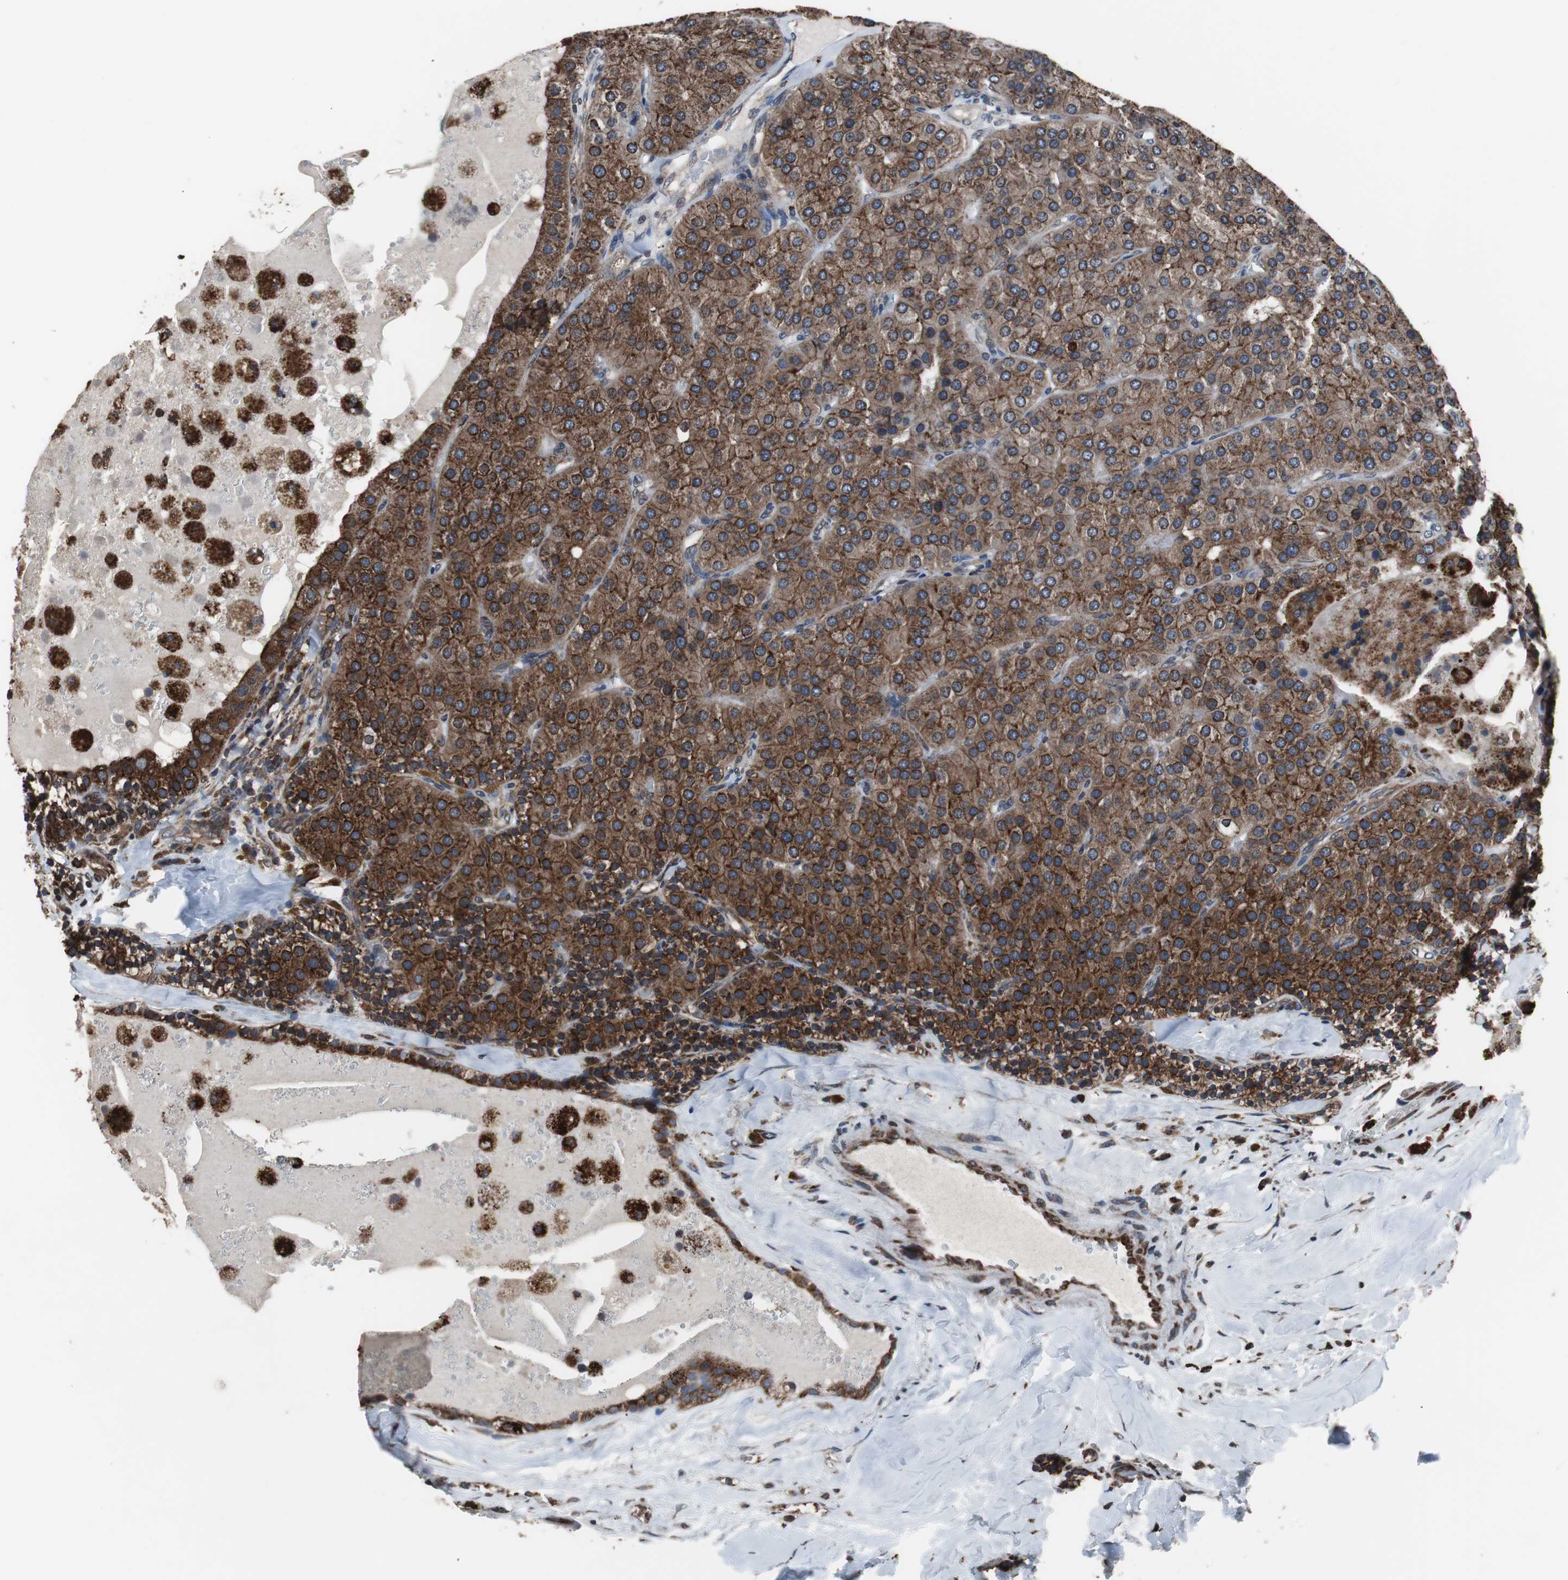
{"staining": {"intensity": "strong", "quantity": ">75%", "location": "cytoplasmic/membranous"}, "tissue": "parathyroid gland", "cell_type": "Glandular cells", "image_type": "normal", "snomed": [{"axis": "morphology", "description": "Normal tissue, NOS"}, {"axis": "morphology", "description": "Adenoma, NOS"}, {"axis": "topography", "description": "Parathyroid gland"}], "caption": "IHC micrograph of normal parathyroid gland stained for a protein (brown), which demonstrates high levels of strong cytoplasmic/membranous staining in approximately >75% of glandular cells.", "gene": "USP10", "patient": {"sex": "female", "age": 86}}